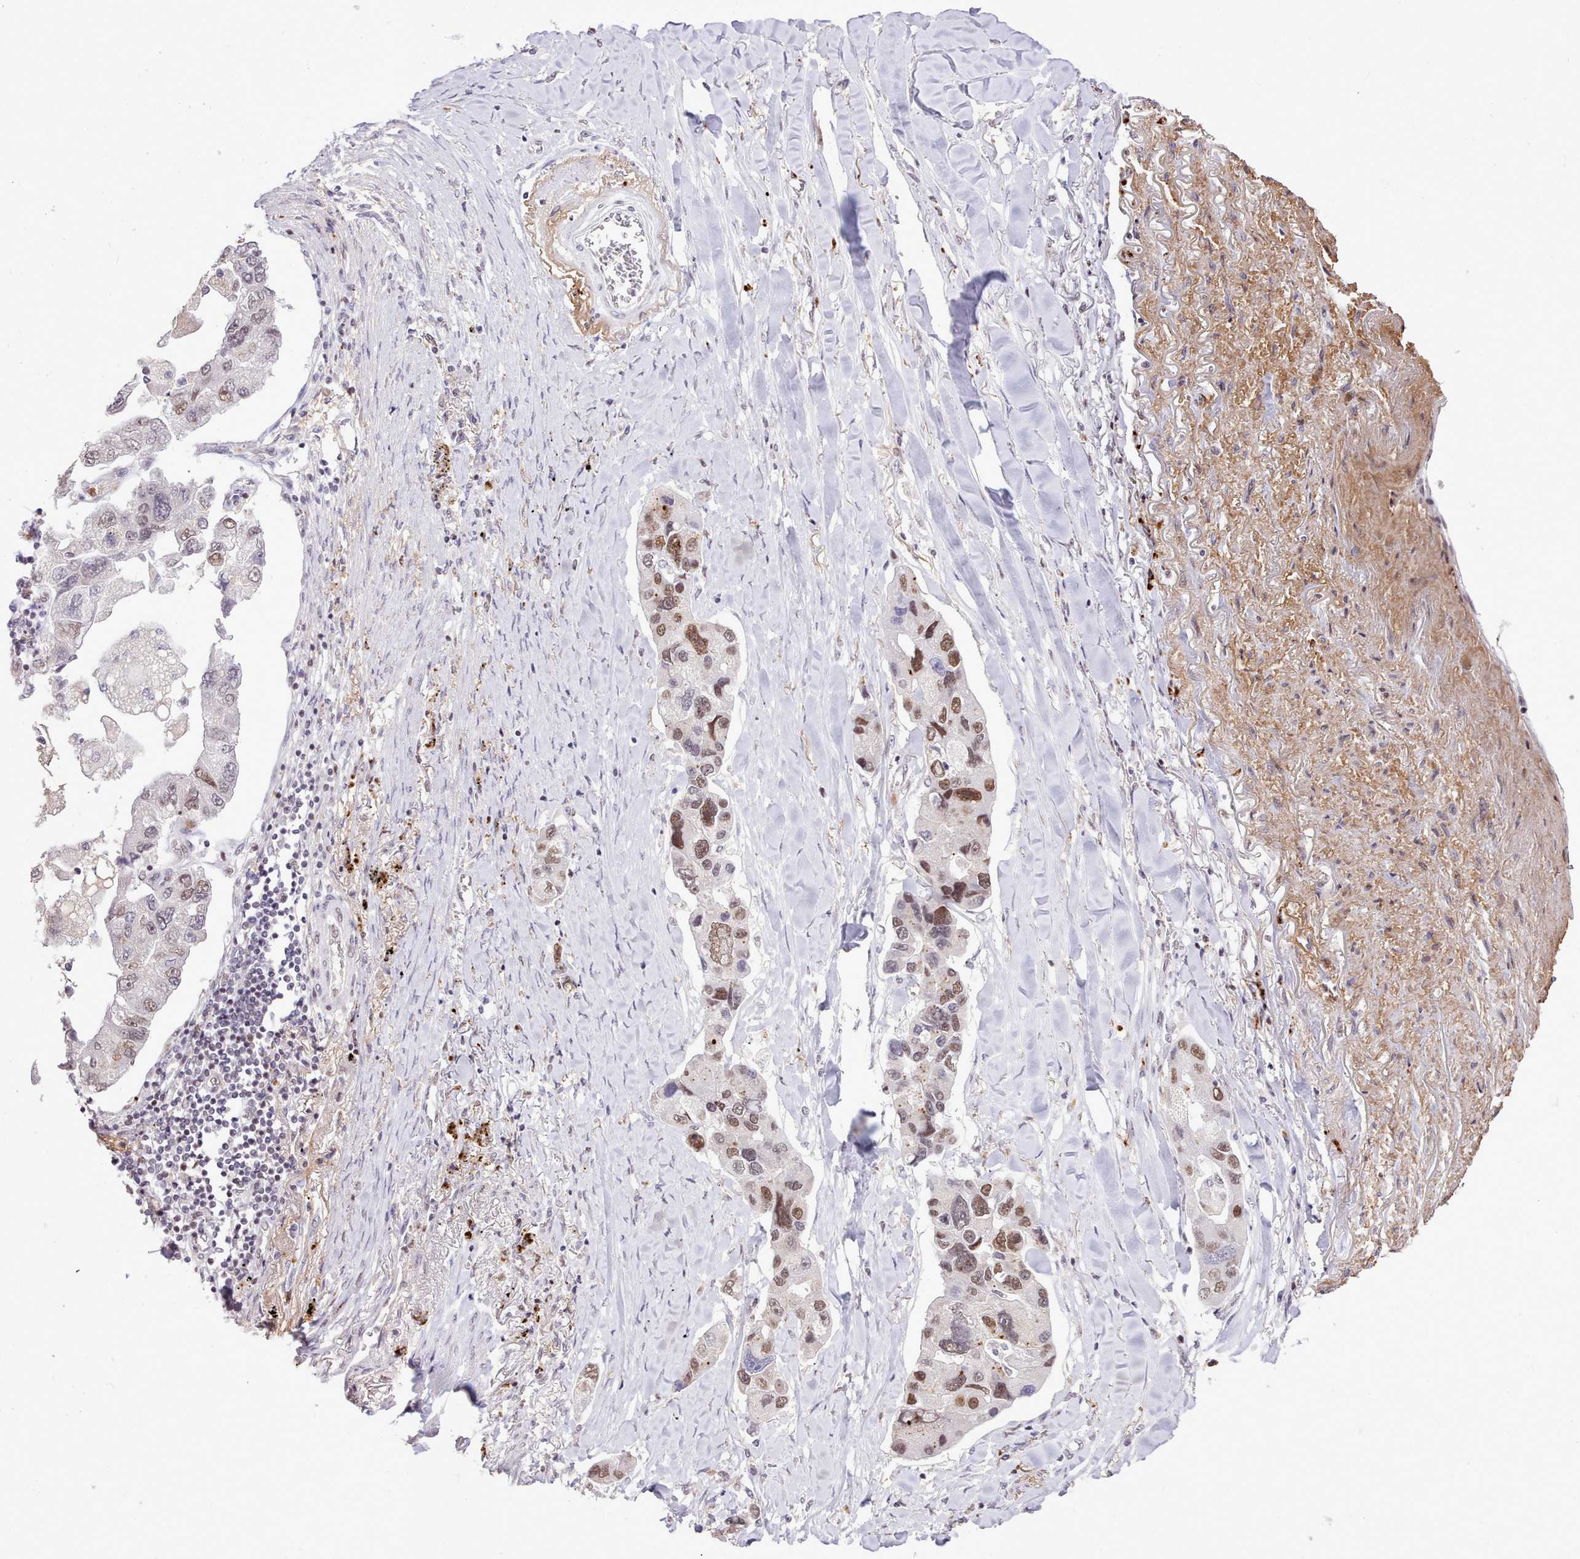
{"staining": {"intensity": "moderate", "quantity": ">75%", "location": "nuclear"}, "tissue": "lung cancer", "cell_type": "Tumor cells", "image_type": "cancer", "snomed": [{"axis": "morphology", "description": "Adenocarcinoma, NOS"}, {"axis": "topography", "description": "Lung"}], "caption": "Lung cancer (adenocarcinoma) stained for a protein (brown) exhibits moderate nuclear positive positivity in about >75% of tumor cells.", "gene": "TAF15", "patient": {"sex": "female", "age": 54}}